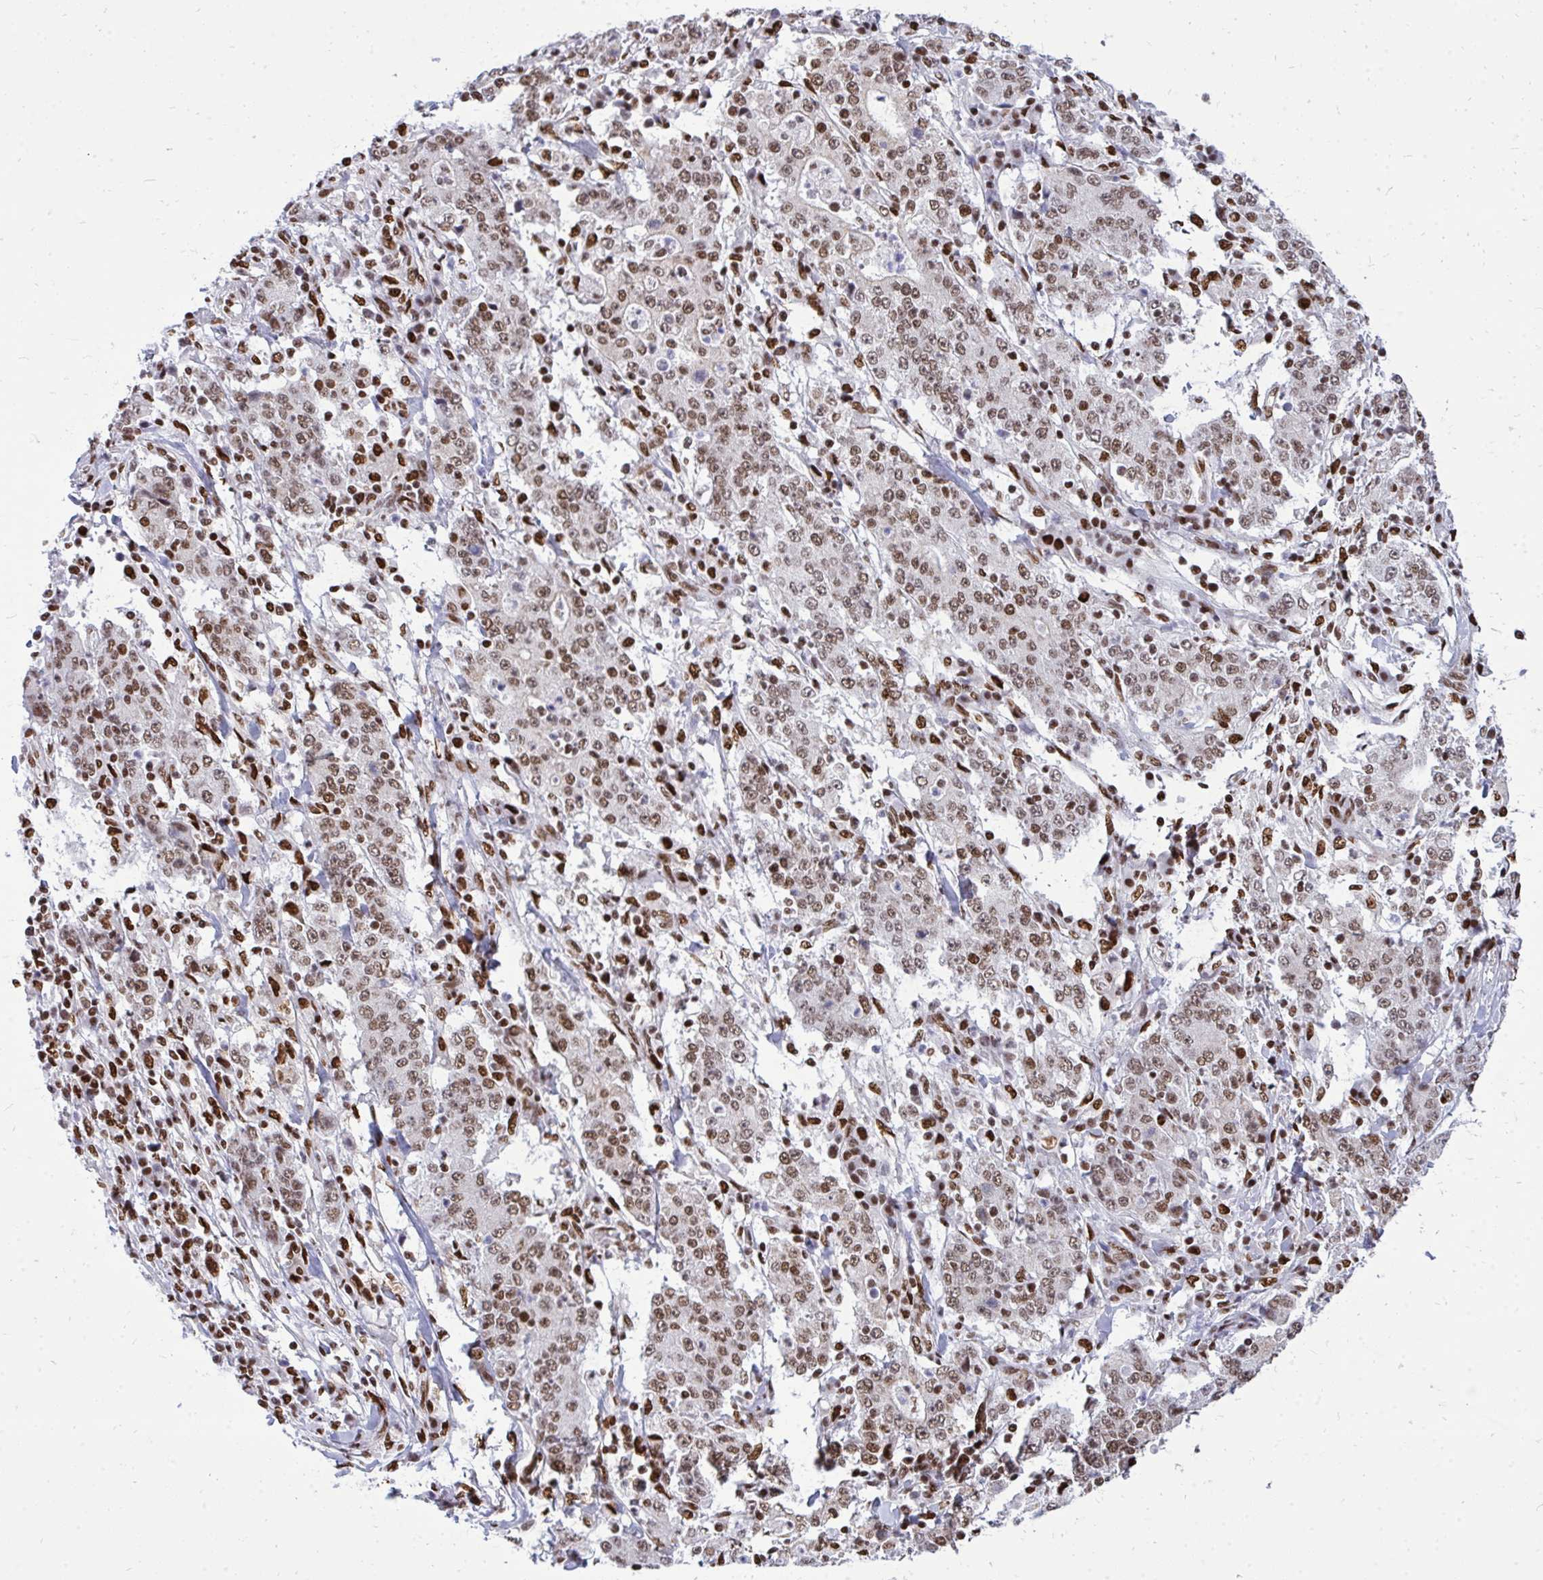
{"staining": {"intensity": "moderate", "quantity": ">75%", "location": "nuclear"}, "tissue": "stomach cancer", "cell_type": "Tumor cells", "image_type": "cancer", "snomed": [{"axis": "morphology", "description": "Normal tissue, NOS"}, {"axis": "morphology", "description": "Adenocarcinoma, NOS"}, {"axis": "topography", "description": "Stomach, upper"}, {"axis": "topography", "description": "Stomach"}], "caption": "IHC photomicrograph of neoplastic tissue: human stomach adenocarcinoma stained using IHC demonstrates medium levels of moderate protein expression localized specifically in the nuclear of tumor cells, appearing as a nuclear brown color.", "gene": "TBL1Y", "patient": {"sex": "male", "age": 59}}